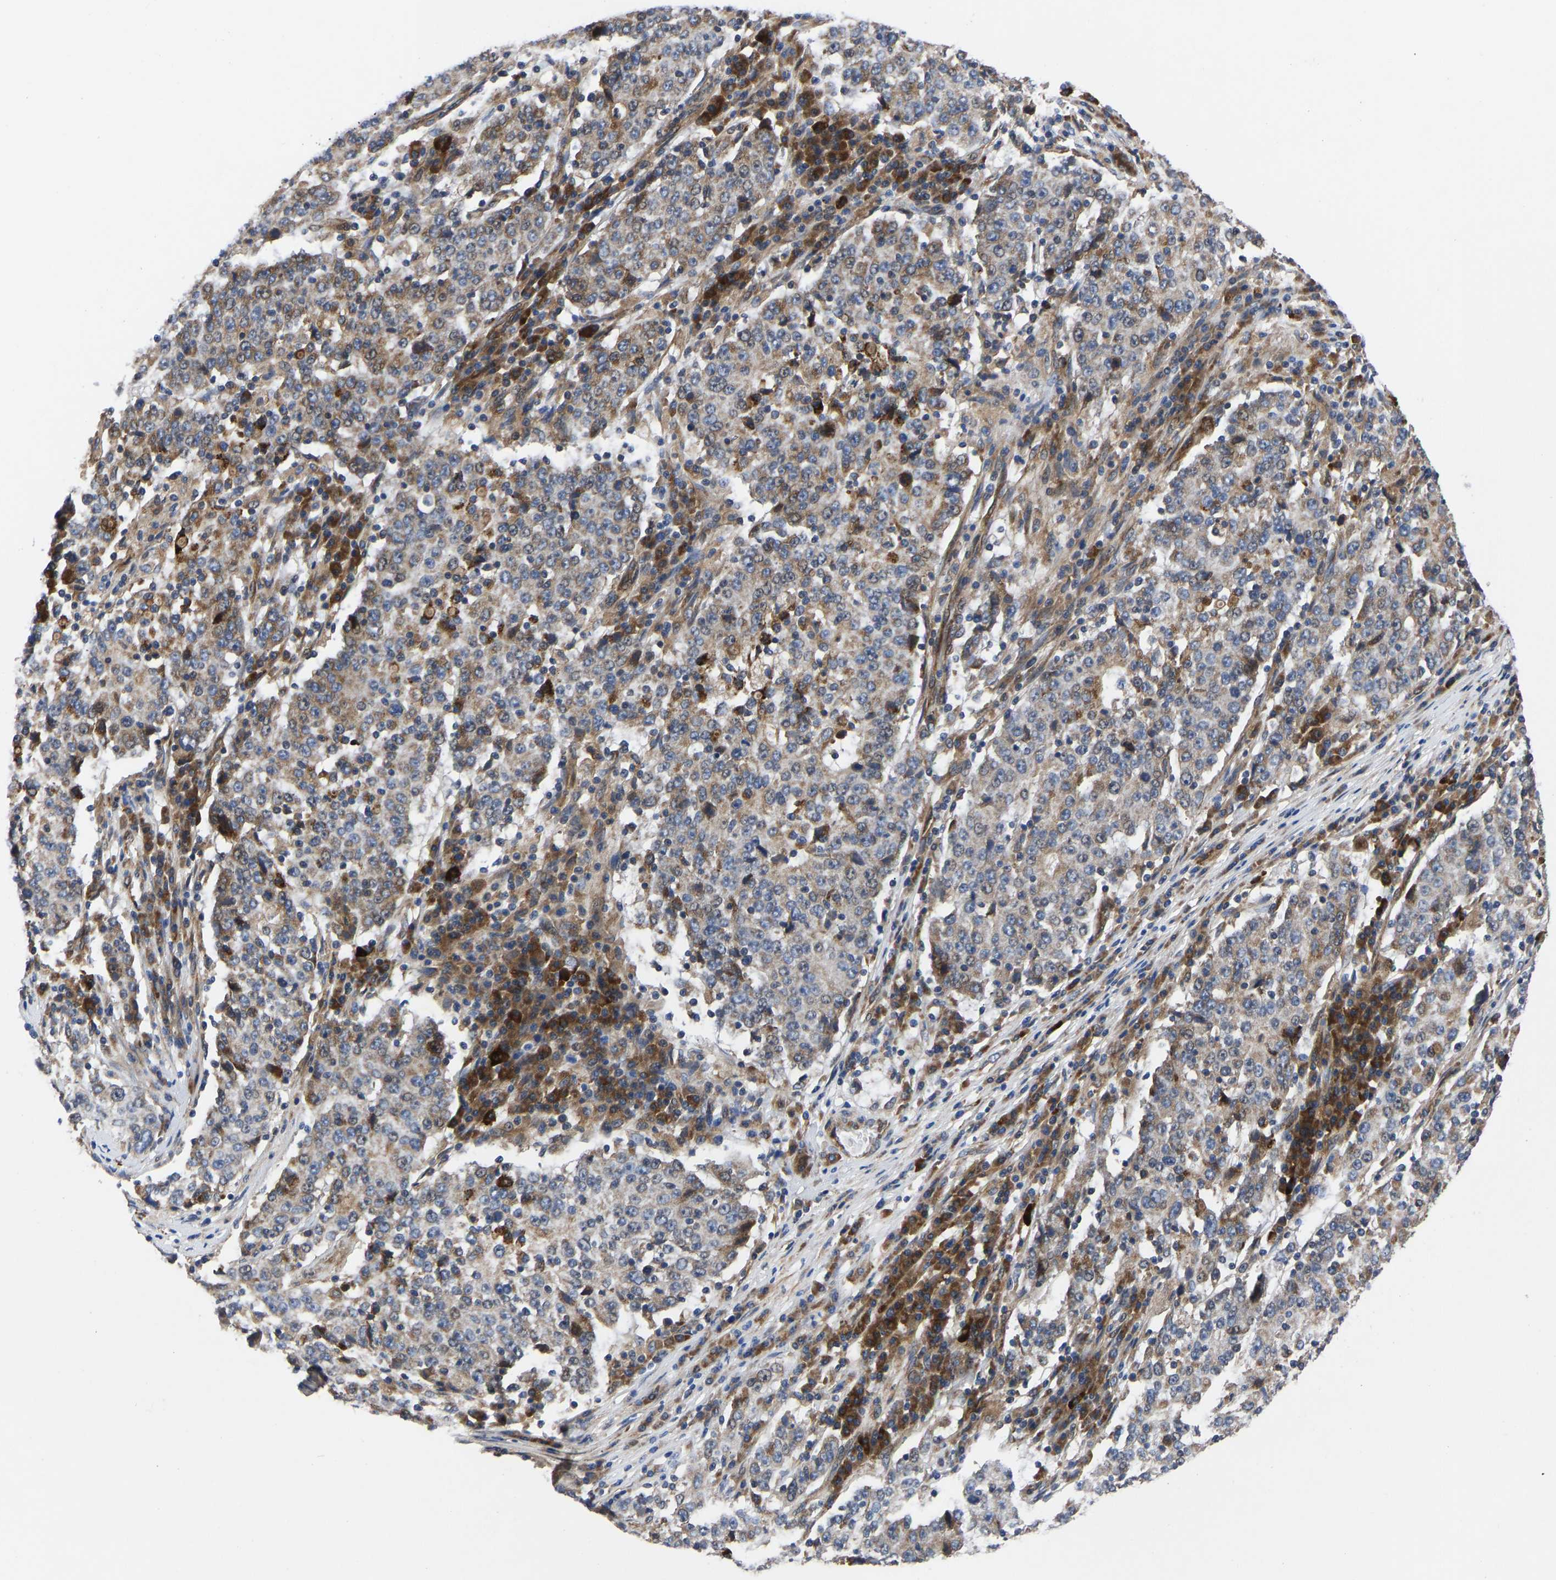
{"staining": {"intensity": "moderate", "quantity": "25%-75%", "location": "cytoplasmic/membranous"}, "tissue": "stomach cancer", "cell_type": "Tumor cells", "image_type": "cancer", "snomed": [{"axis": "morphology", "description": "Adenocarcinoma, NOS"}, {"axis": "topography", "description": "Stomach"}], "caption": "This histopathology image shows immunohistochemistry (IHC) staining of human stomach cancer (adenocarcinoma), with medium moderate cytoplasmic/membranous staining in approximately 25%-75% of tumor cells.", "gene": "TMEM38B", "patient": {"sex": "male", "age": 59}}